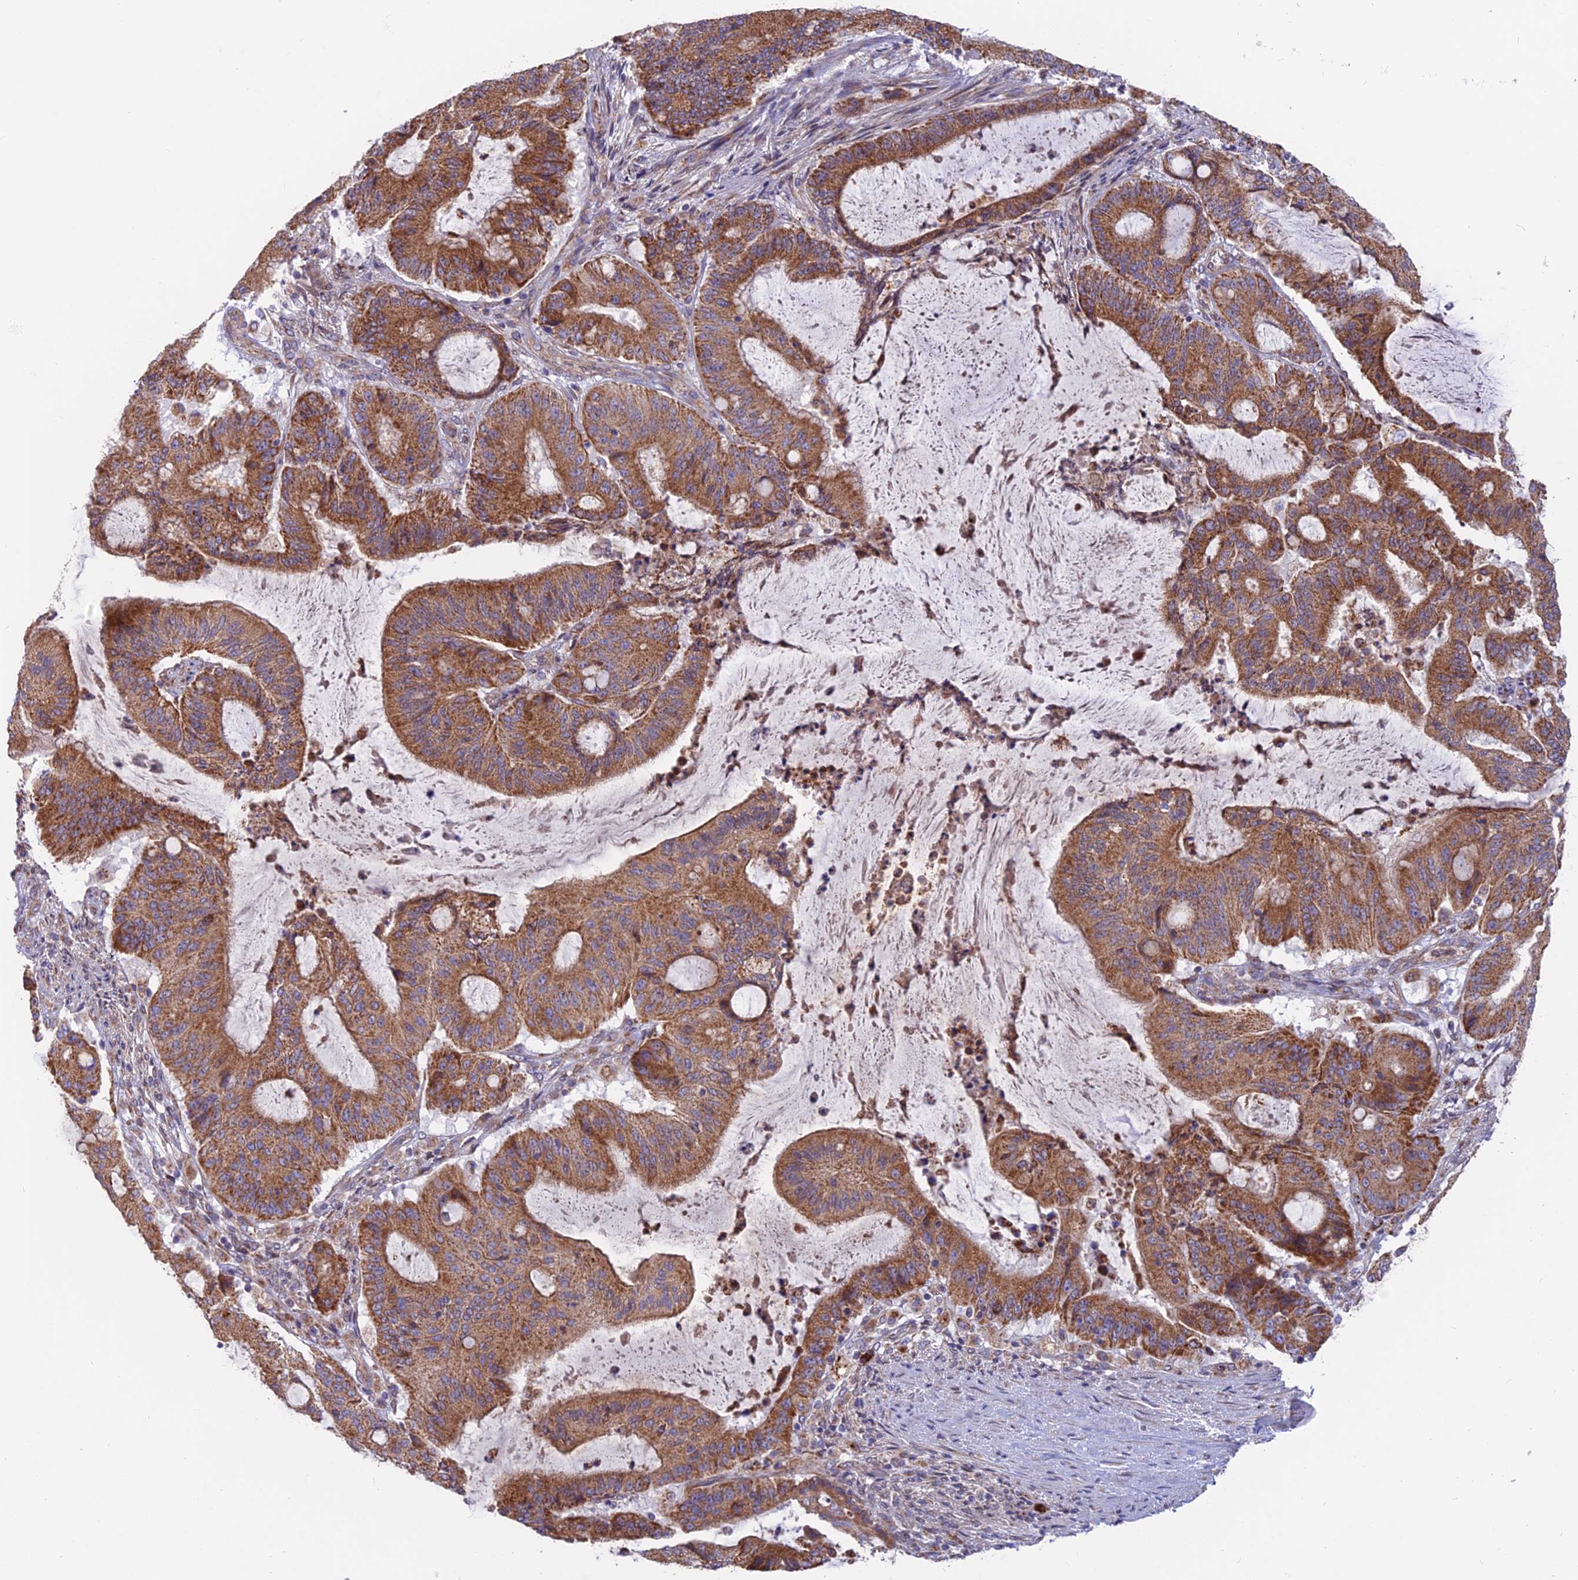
{"staining": {"intensity": "moderate", "quantity": ">75%", "location": "cytoplasmic/membranous"}, "tissue": "liver cancer", "cell_type": "Tumor cells", "image_type": "cancer", "snomed": [{"axis": "morphology", "description": "Normal tissue, NOS"}, {"axis": "morphology", "description": "Cholangiocarcinoma"}, {"axis": "topography", "description": "Liver"}, {"axis": "topography", "description": "Peripheral nerve tissue"}], "caption": "Liver cancer (cholangiocarcinoma) stained with a brown dye reveals moderate cytoplasmic/membranous positive expression in about >75% of tumor cells.", "gene": "TBC1D20", "patient": {"sex": "female", "age": 73}}